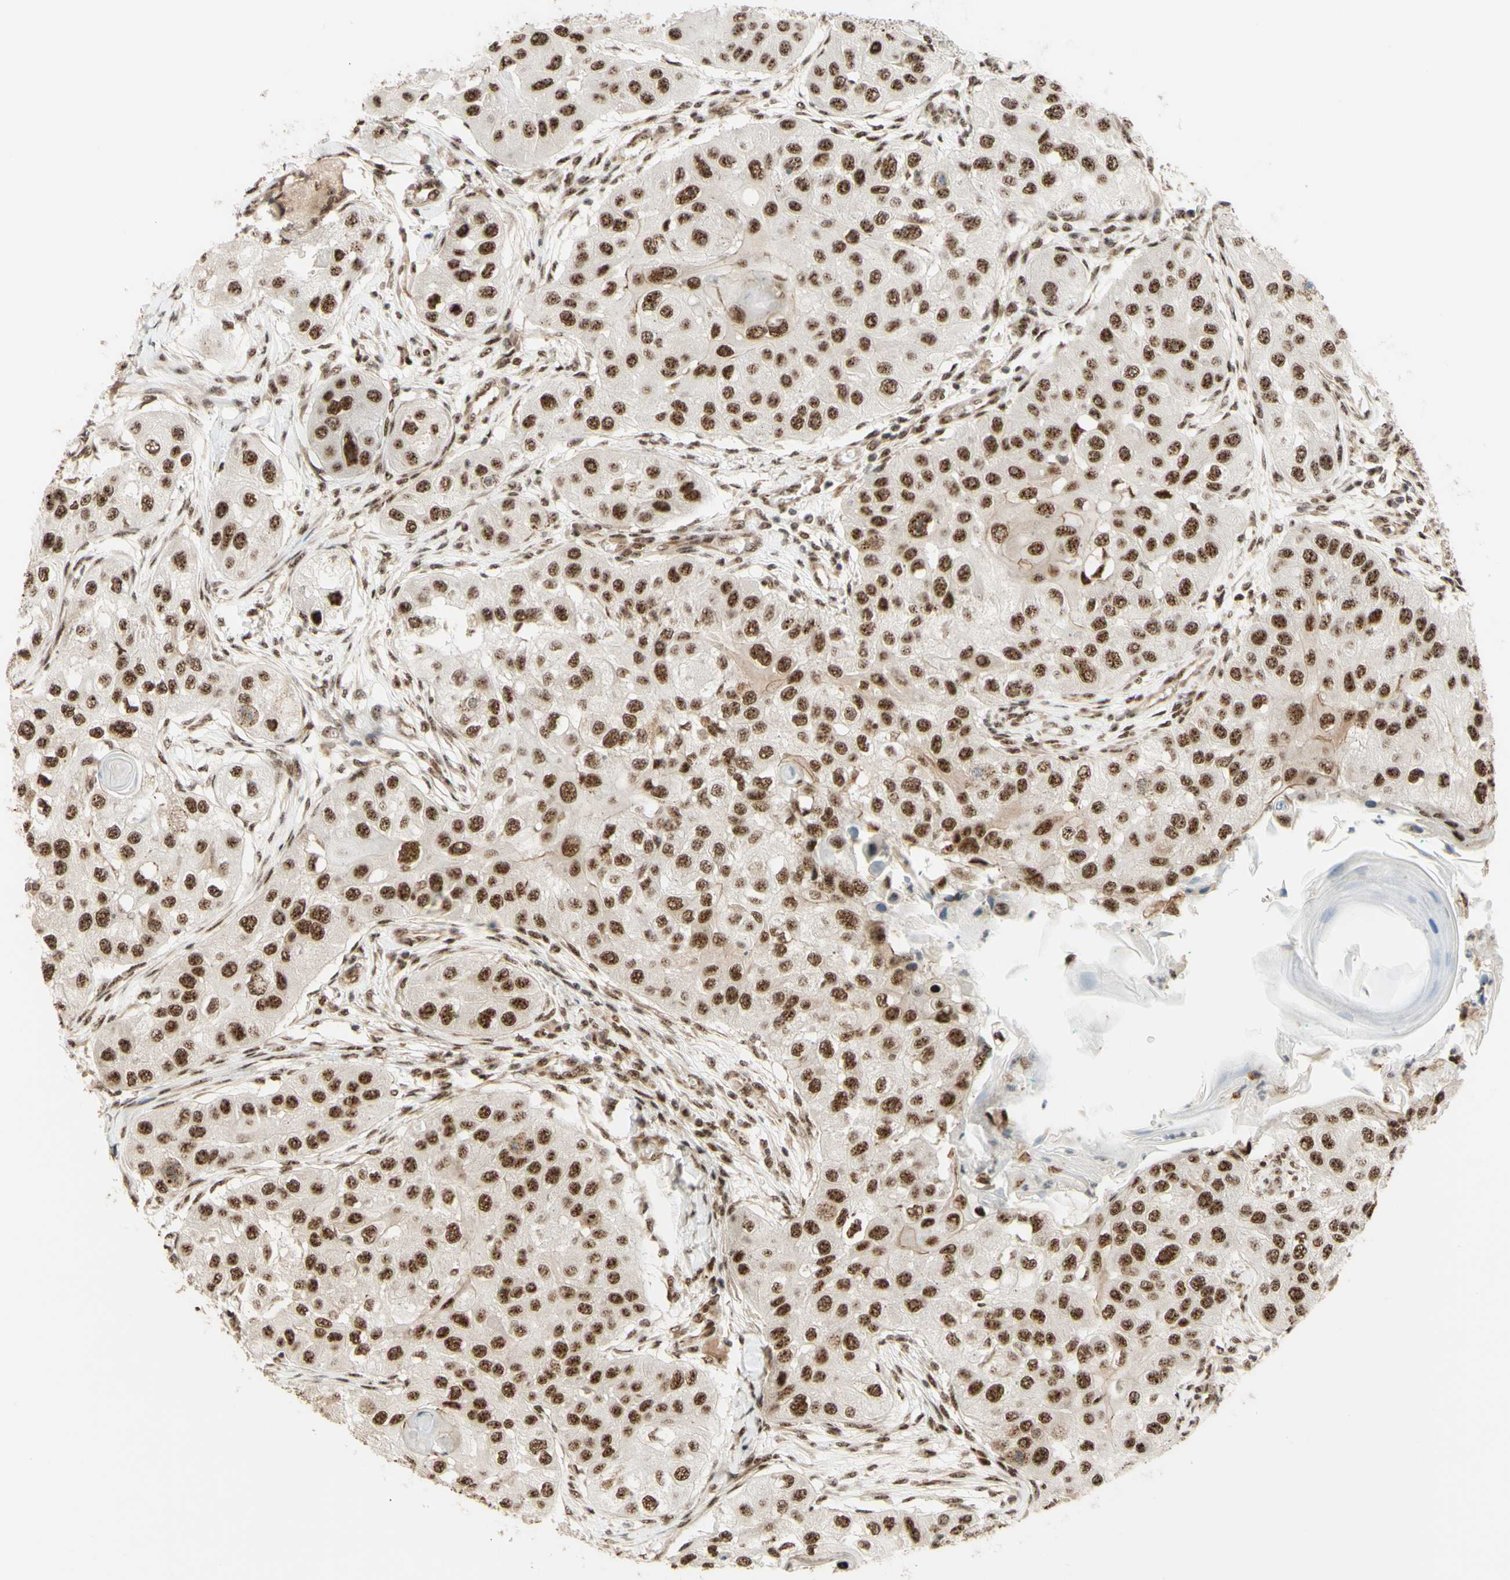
{"staining": {"intensity": "strong", "quantity": ">75%", "location": "nuclear"}, "tissue": "head and neck cancer", "cell_type": "Tumor cells", "image_type": "cancer", "snomed": [{"axis": "morphology", "description": "Normal tissue, NOS"}, {"axis": "morphology", "description": "Squamous cell carcinoma, NOS"}, {"axis": "topography", "description": "Skeletal muscle"}, {"axis": "topography", "description": "Head-Neck"}], "caption": "DAB (3,3'-diaminobenzidine) immunohistochemical staining of human head and neck cancer shows strong nuclear protein staining in about >75% of tumor cells.", "gene": "SAP18", "patient": {"sex": "male", "age": 51}}